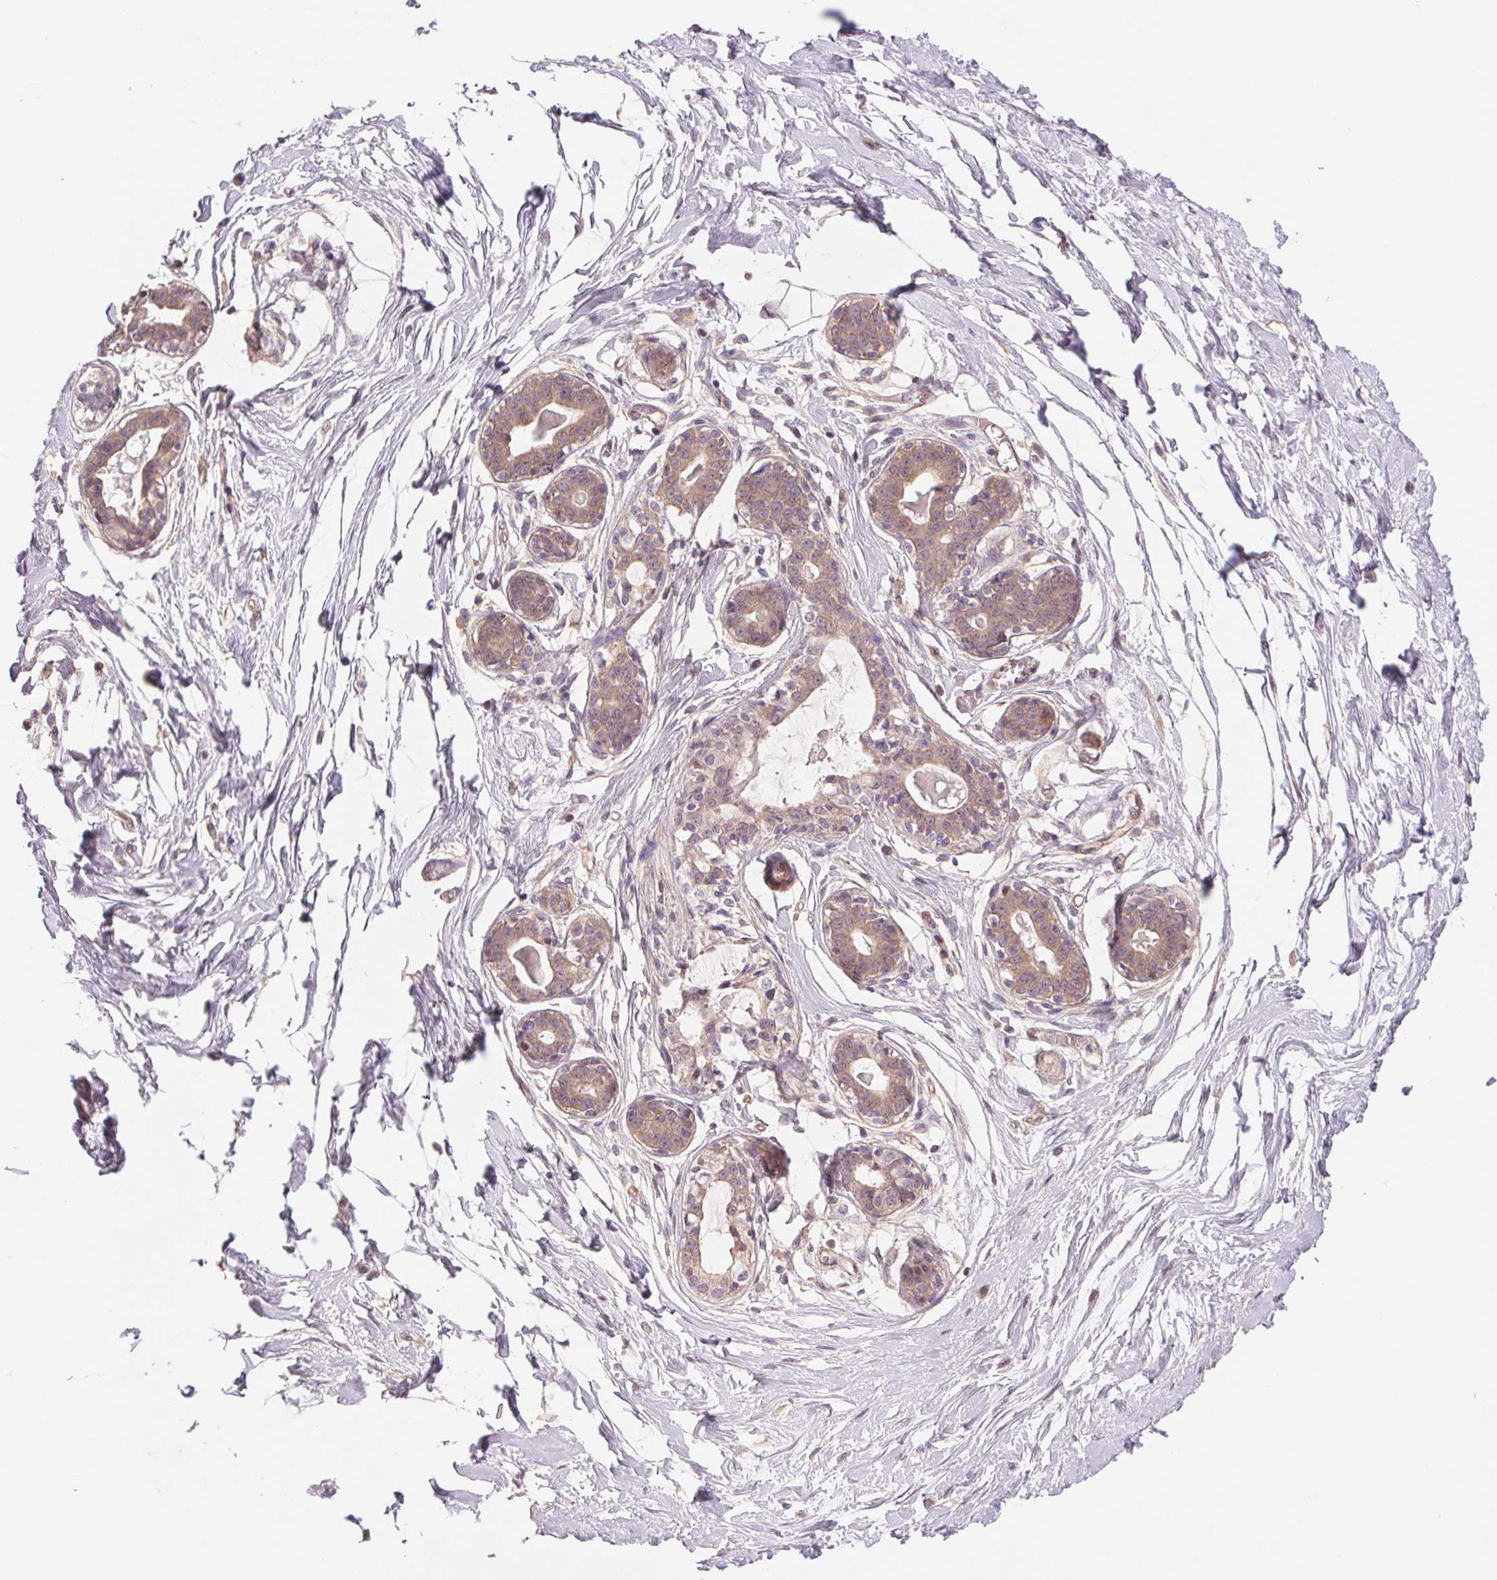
{"staining": {"intensity": "negative", "quantity": "none", "location": "none"}, "tissue": "breast", "cell_type": "Adipocytes", "image_type": "normal", "snomed": [{"axis": "morphology", "description": "Normal tissue, NOS"}, {"axis": "topography", "description": "Breast"}], "caption": "Image shows no significant protein staining in adipocytes of unremarkable breast.", "gene": "SH3RF2", "patient": {"sex": "female", "age": 45}}